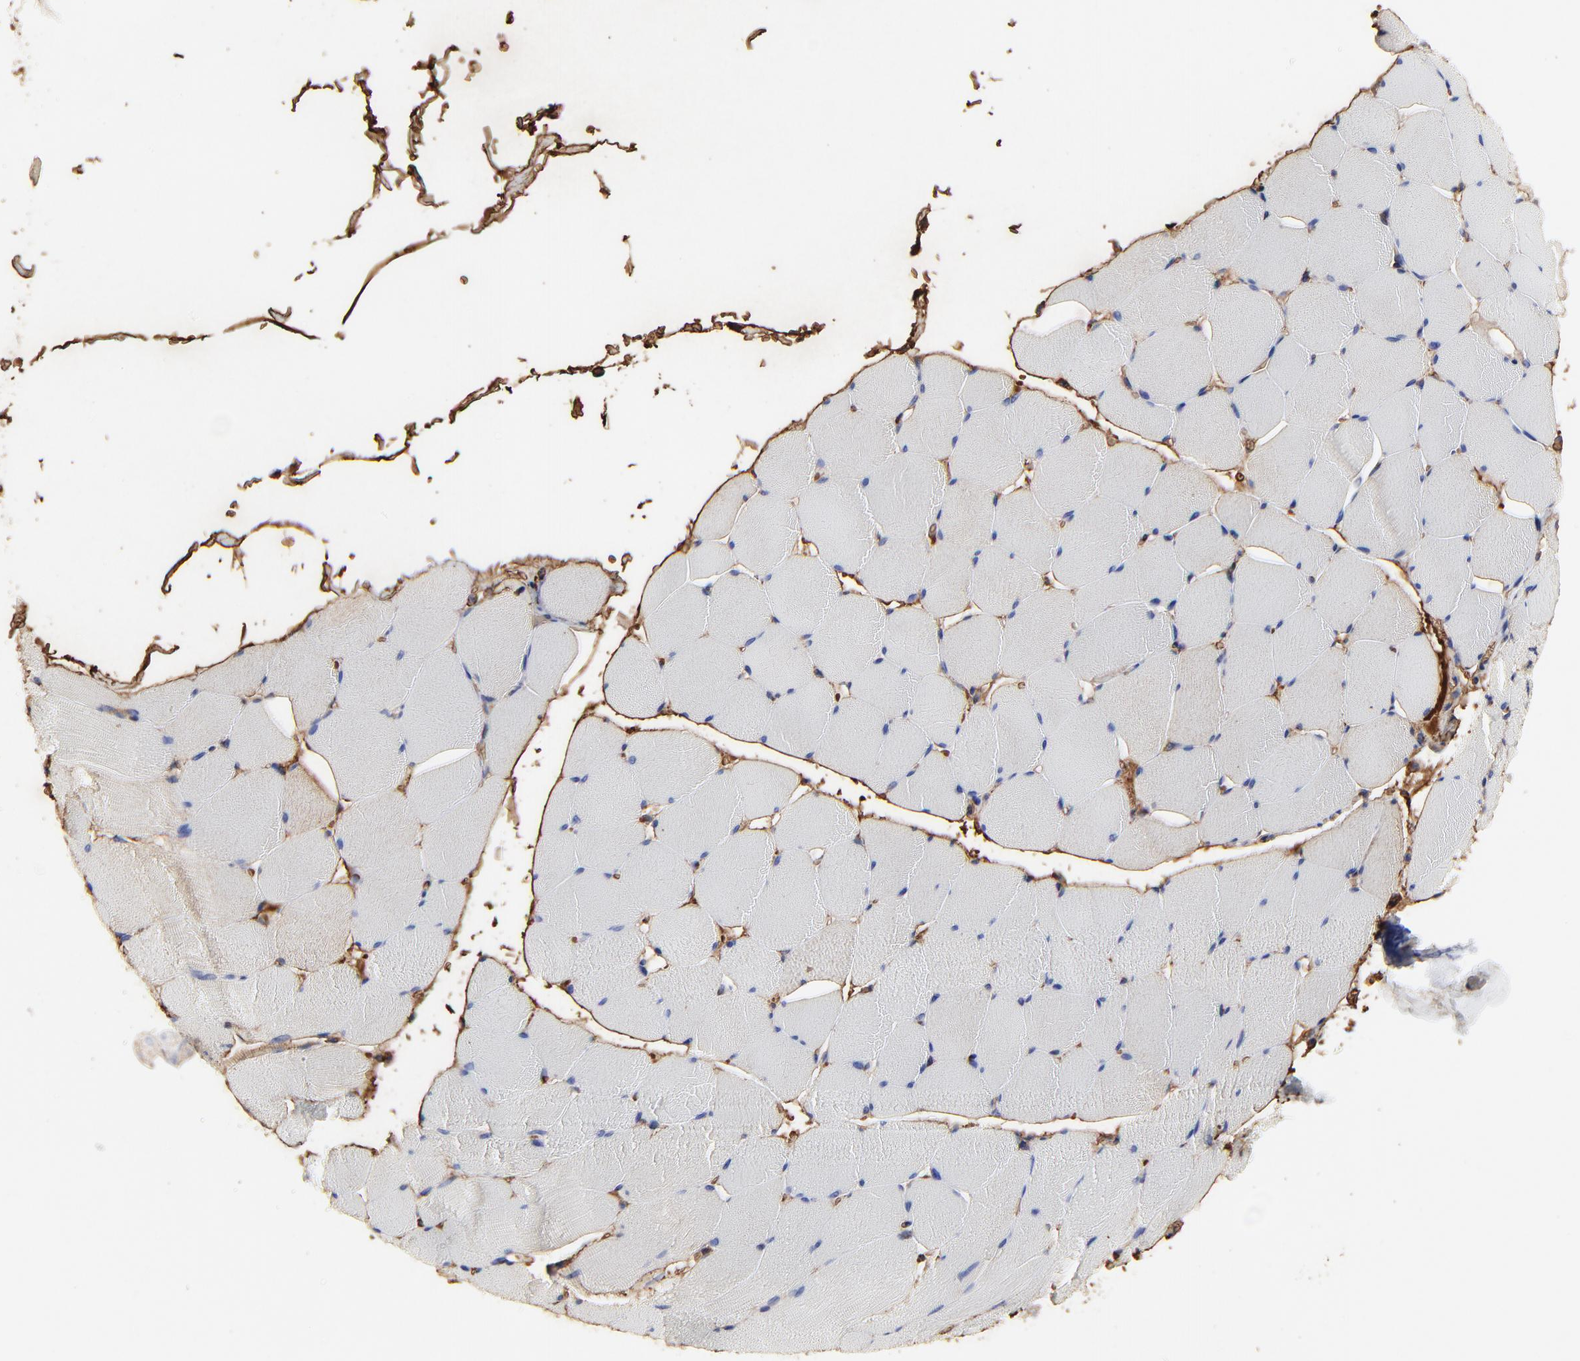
{"staining": {"intensity": "negative", "quantity": "none", "location": "none"}, "tissue": "skeletal muscle", "cell_type": "Myocytes", "image_type": "normal", "snomed": [{"axis": "morphology", "description": "Normal tissue, NOS"}, {"axis": "topography", "description": "Skeletal muscle"}], "caption": "Immunohistochemical staining of benign human skeletal muscle reveals no significant expression in myocytes.", "gene": "PAG1", "patient": {"sex": "male", "age": 62}}